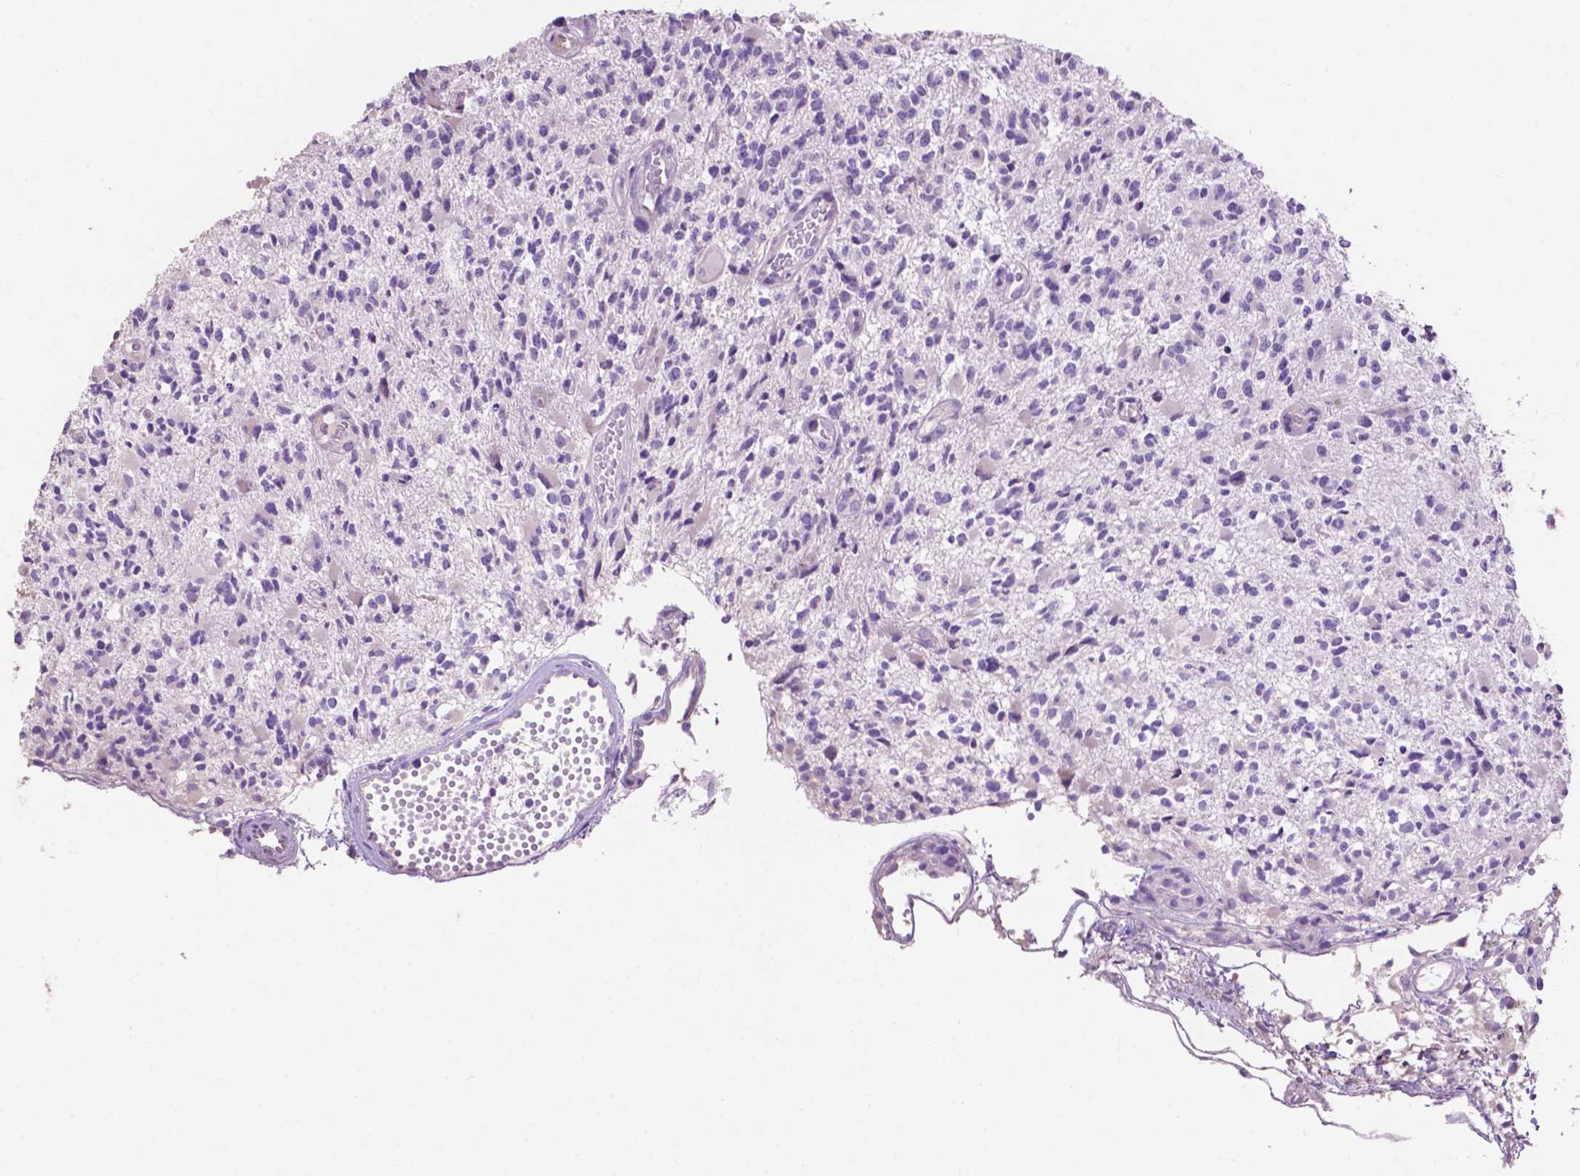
{"staining": {"intensity": "negative", "quantity": "none", "location": "none"}, "tissue": "glioma", "cell_type": "Tumor cells", "image_type": "cancer", "snomed": [{"axis": "morphology", "description": "Glioma, malignant, High grade"}, {"axis": "topography", "description": "Brain"}], "caption": "Glioma stained for a protein using immunohistochemistry shows no staining tumor cells.", "gene": "CLDN17", "patient": {"sex": "female", "age": 63}}